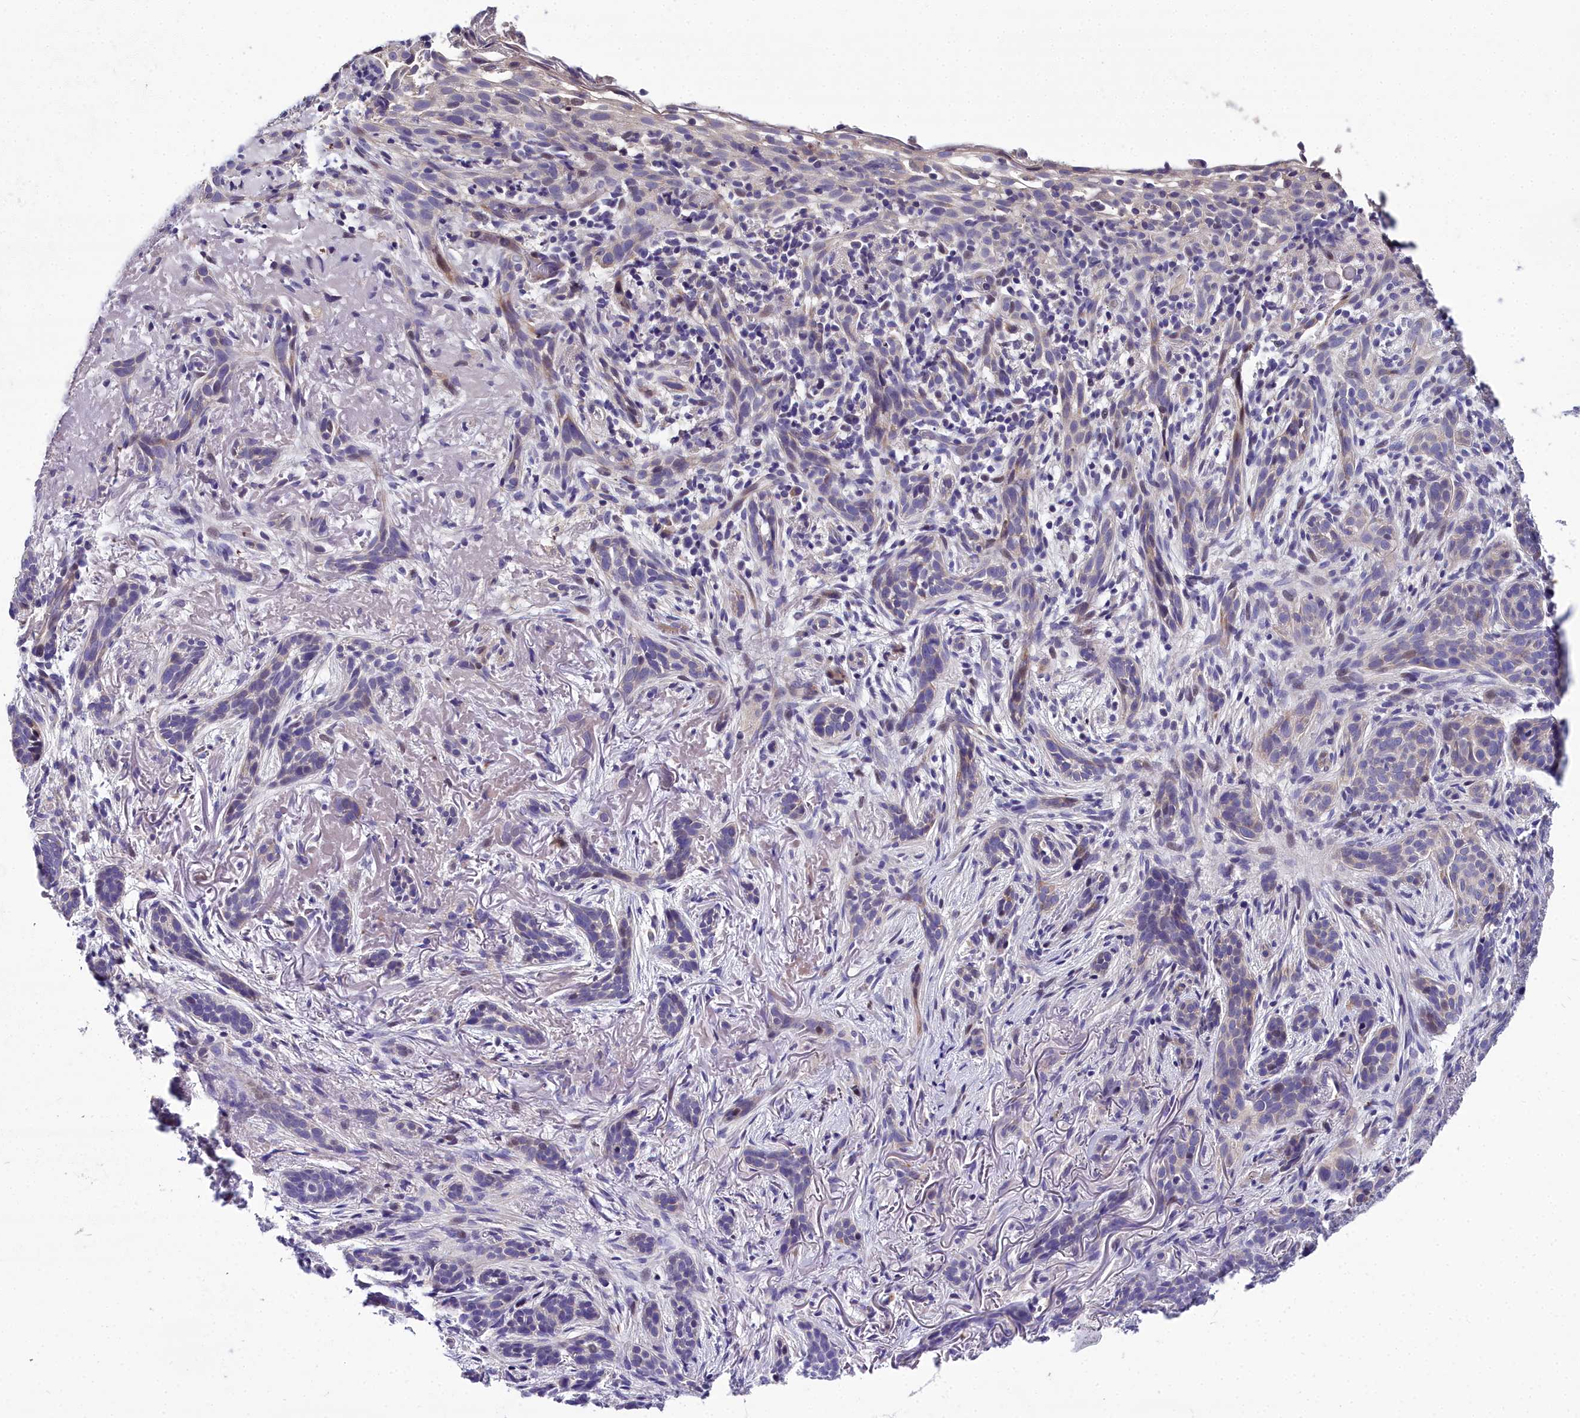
{"staining": {"intensity": "weak", "quantity": "<25%", "location": "cytoplasmic/membranous"}, "tissue": "skin cancer", "cell_type": "Tumor cells", "image_type": "cancer", "snomed": [{"axis": "morphology", "description": "Basal cell carcinoma"}, {"axis": "topography", "description": "Skin"}], "caption": "Protein analysis of basal cell carcinoma (skin) exhibits no significant positivity in tumor cells.", "gene": "NT5M", "patient": {"sex": "male", "age": 71}}